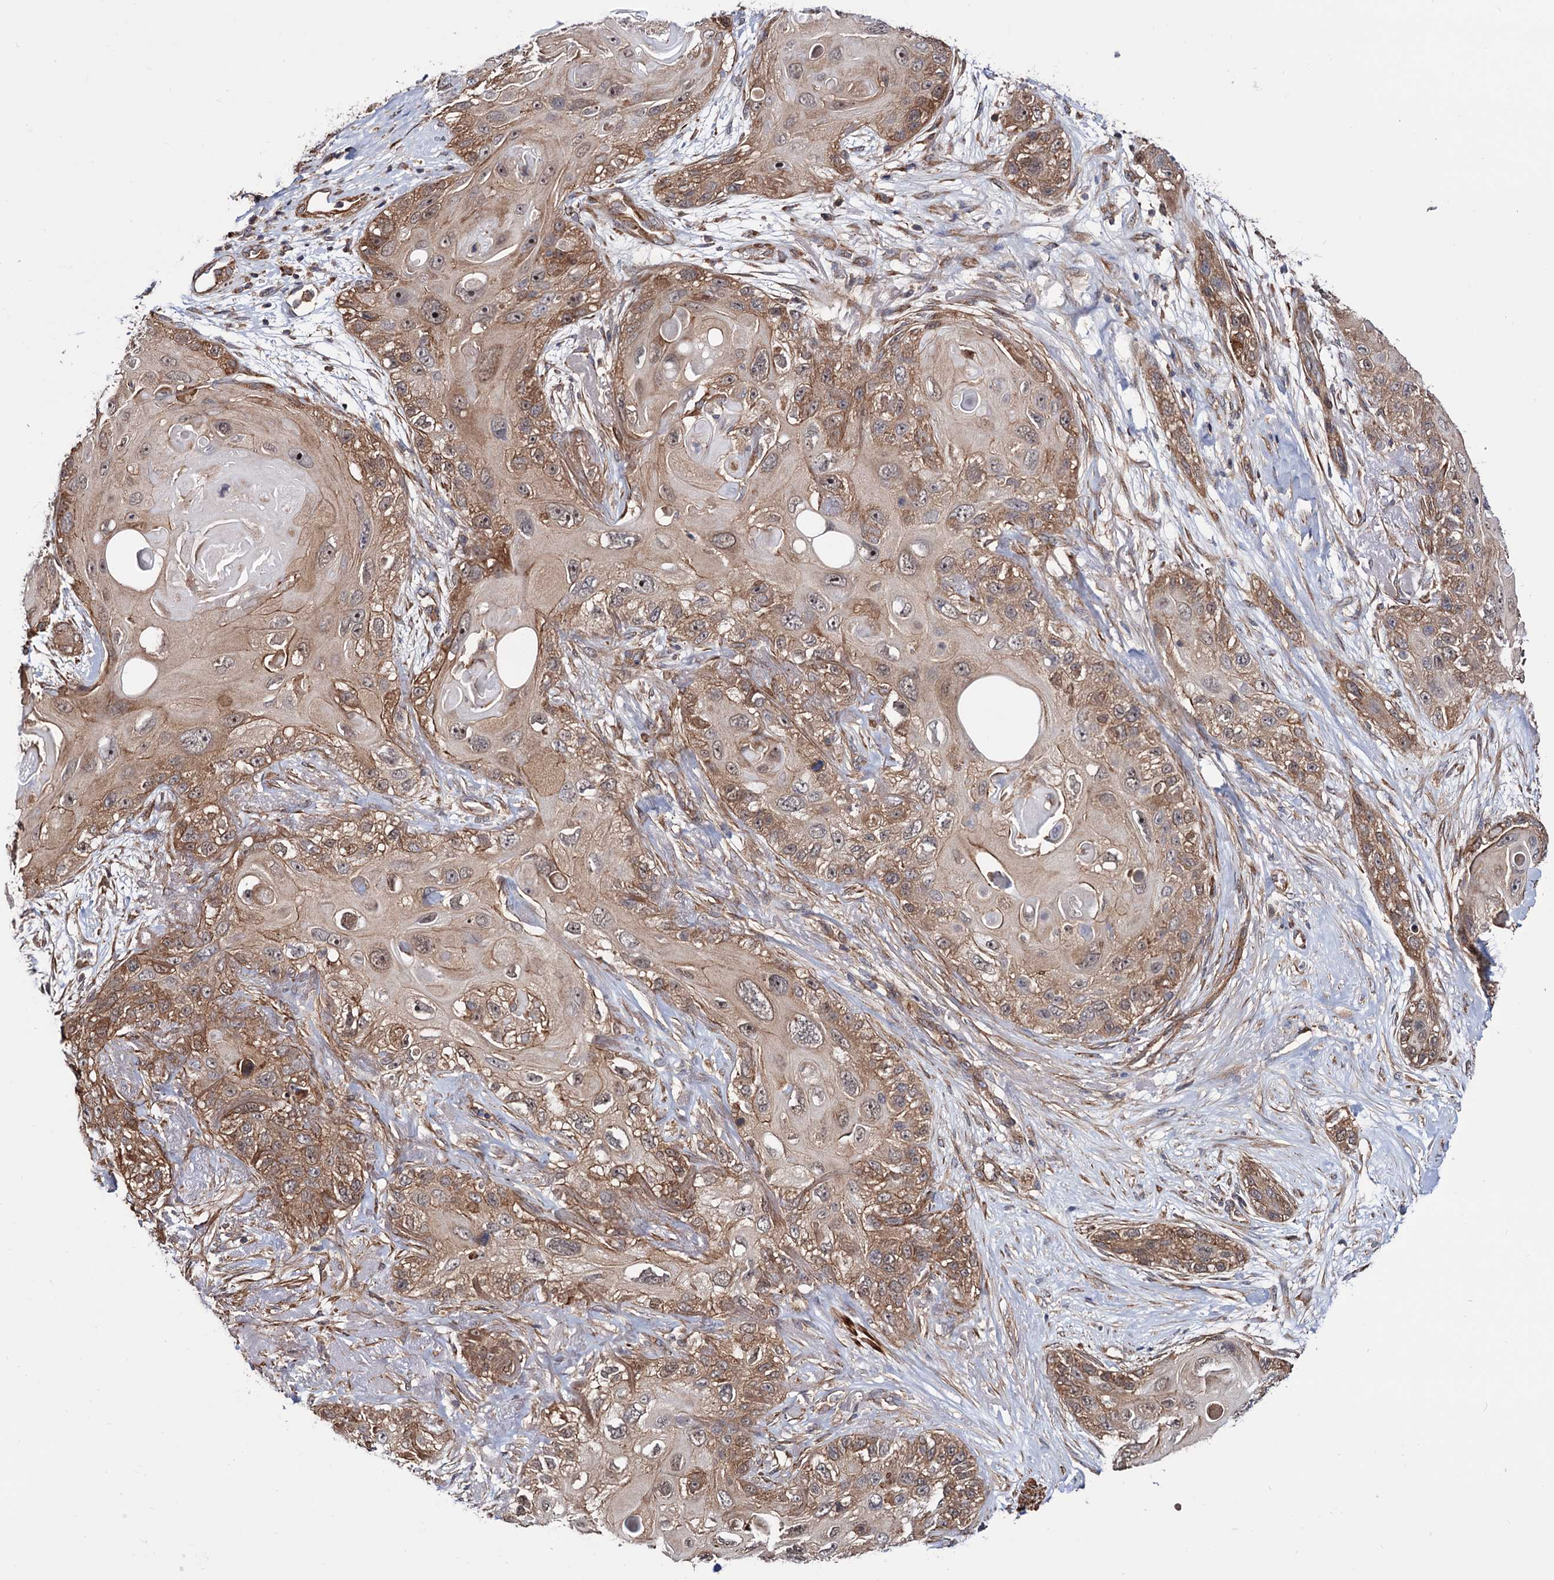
{"staining": {"intensity": "moderate", "quantity": ">75%", "location": "cytoplasmic/membranous"}, "tissue": "skin cancer", "cell_type": "Tumor cells", "image_type": "cancer", "snomed": [{"axis": "morphology", "description": "Normal tissue, NOS"}, {"axis": "morphology", "description": "Squamous cell carcinoma, NOS"}, {"axis": "topography", "description": "Skin"}], "caption": "Protein expression analysis of human skin cancer reveals moderate cytoplasmic/membranous positivity in approximately >75% of tumor cells. Immunohistochemistry (ihc) stains the protein of interest in brown and the nuclei are stained blue.", "gene": "FERMT2", "patient": {"sex": "male", "age": 72}}